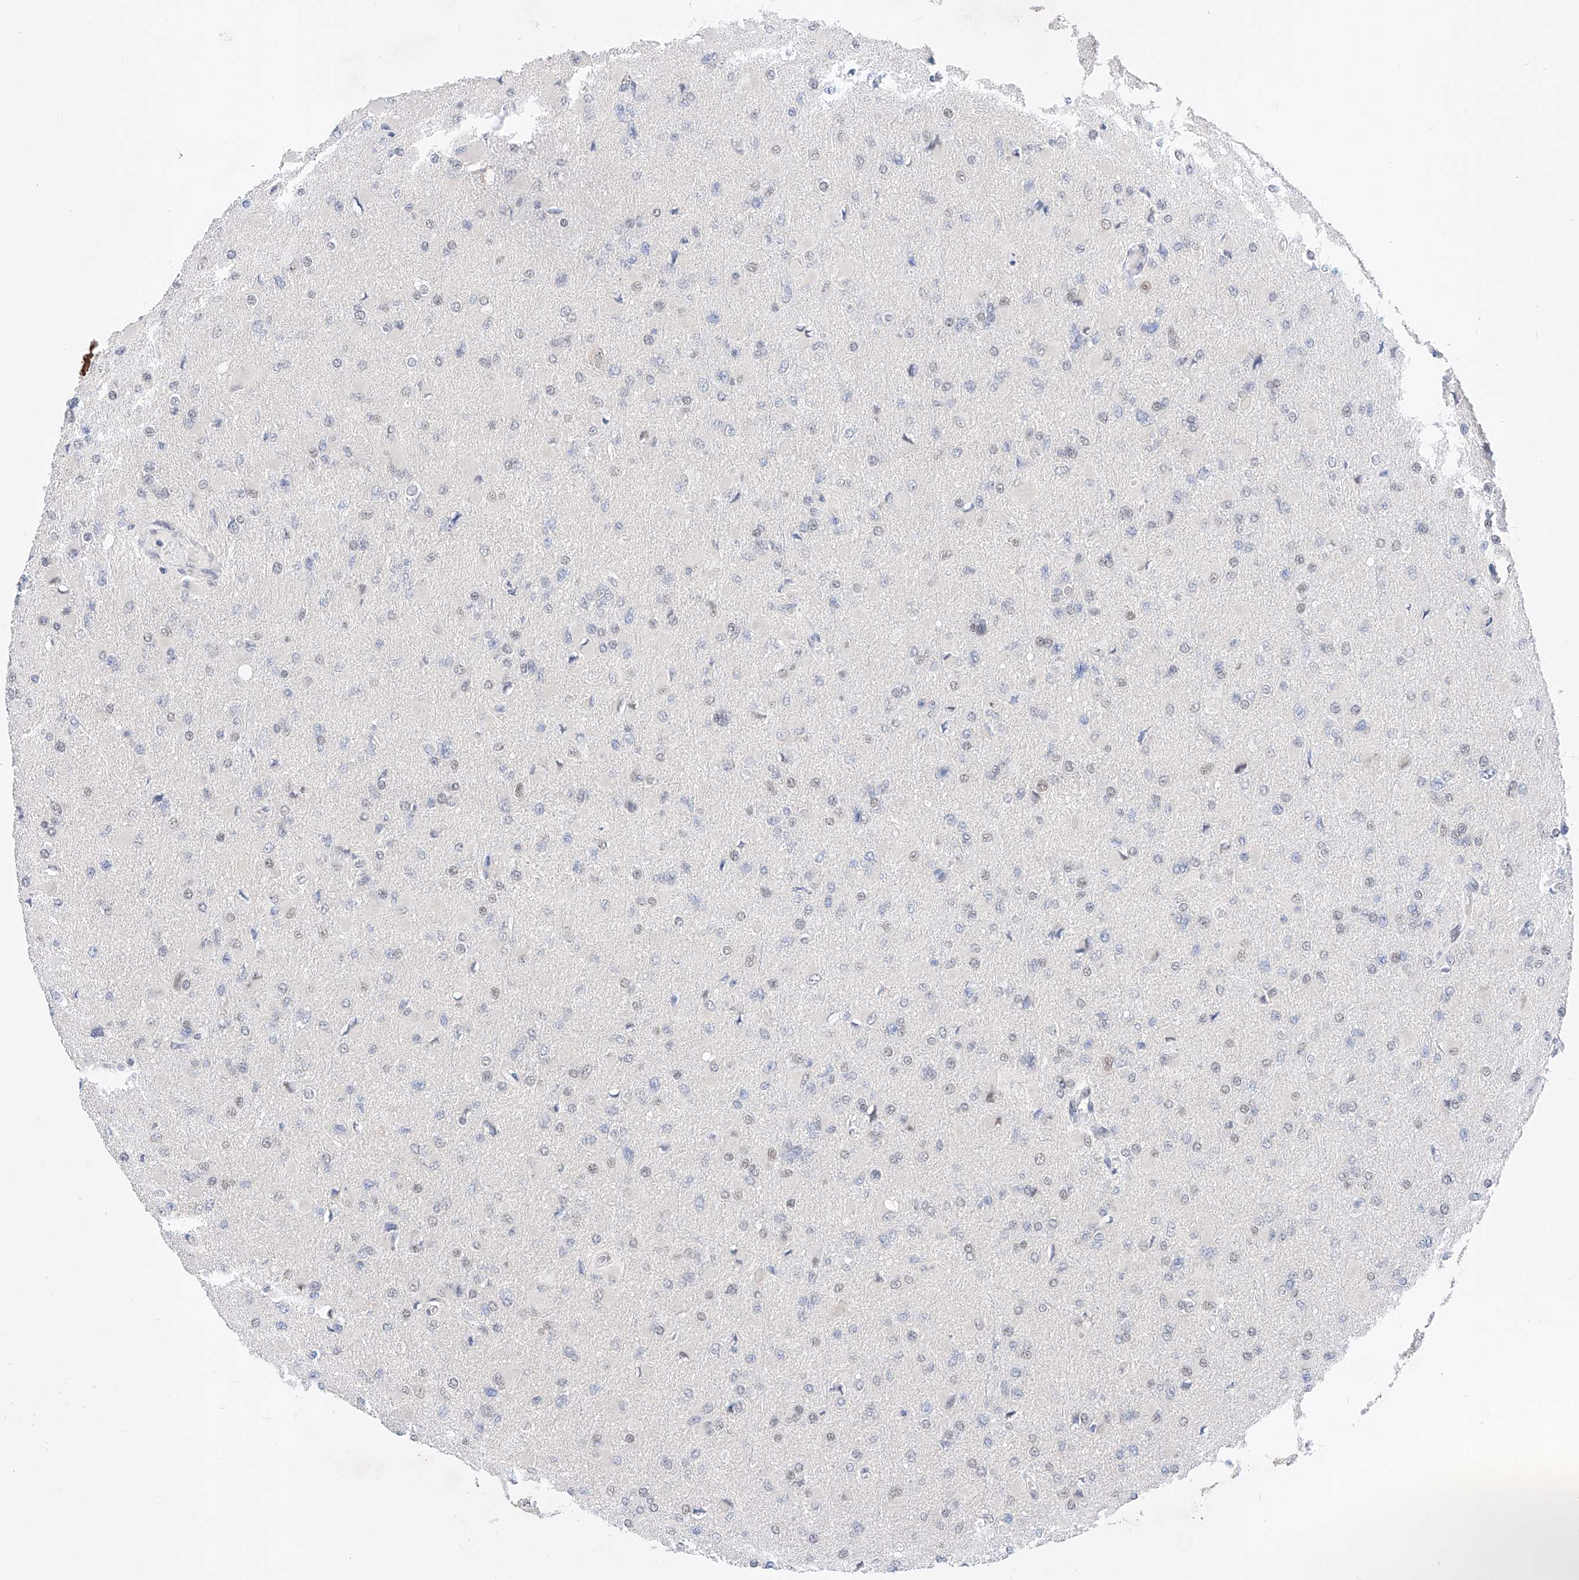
{"staining": {"intensity": "negative", "quantity": "none", "location": "none"}, "tissue": "glioma", "cell_type": "Tumor cells", "image_type": "cancer", "snomed": [{"axis": "morphology", "description": "Glioma, malignant, High grade"}, {"axis": "topography", "description": "Cerebral cortex"}], "caption": "A high-resolution photomicrograph shows immunohistochemistry staining of glioma, which reveals no significant staining in tumor cells.", "gene": "KCNJ1", "patient": {"sex": "female", "age": 36}}